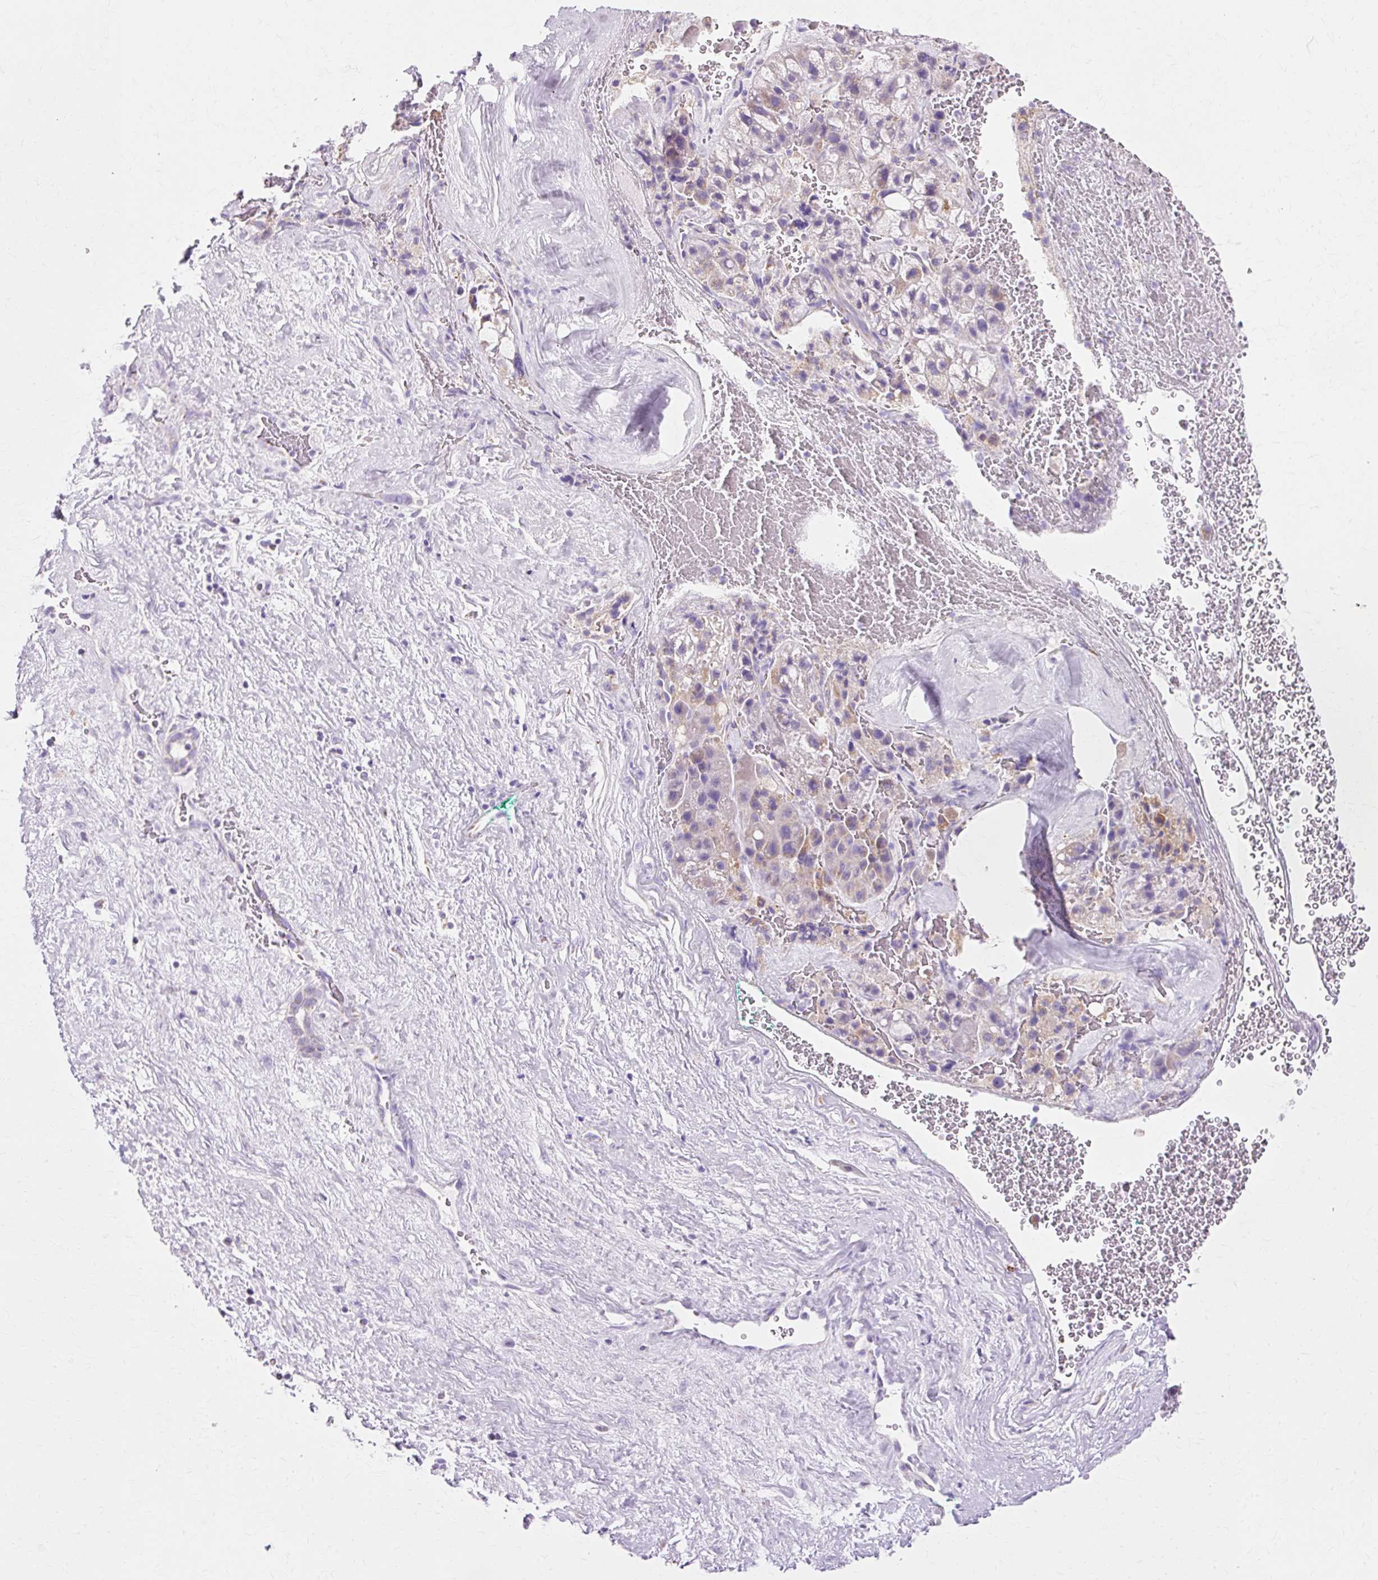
{"staining": {"intensity": "moderate", "quantity": "25%-75%", "location": "cytoplasmic/membranous"}, "tissue": "liver cancer", "cell_type": "Tumor cells", "image_type": "cancer", "snomed": [{"axis": "morphology", "description": "Normal tissue, NOS"}, {"axis": "morphology", "description": "Carcinoma, Hepatocellular, NOS"}, {"axis": "topography", "description": "Liver"}], "caption": "Human liver cancer stained for a protein (brown) shows moderate cytoplasmic/membranous positive expression in approximately 25%-75% of tumor cells.", "gene": "ATP5PO", "patient": {"sex": "male", "age": 57}}